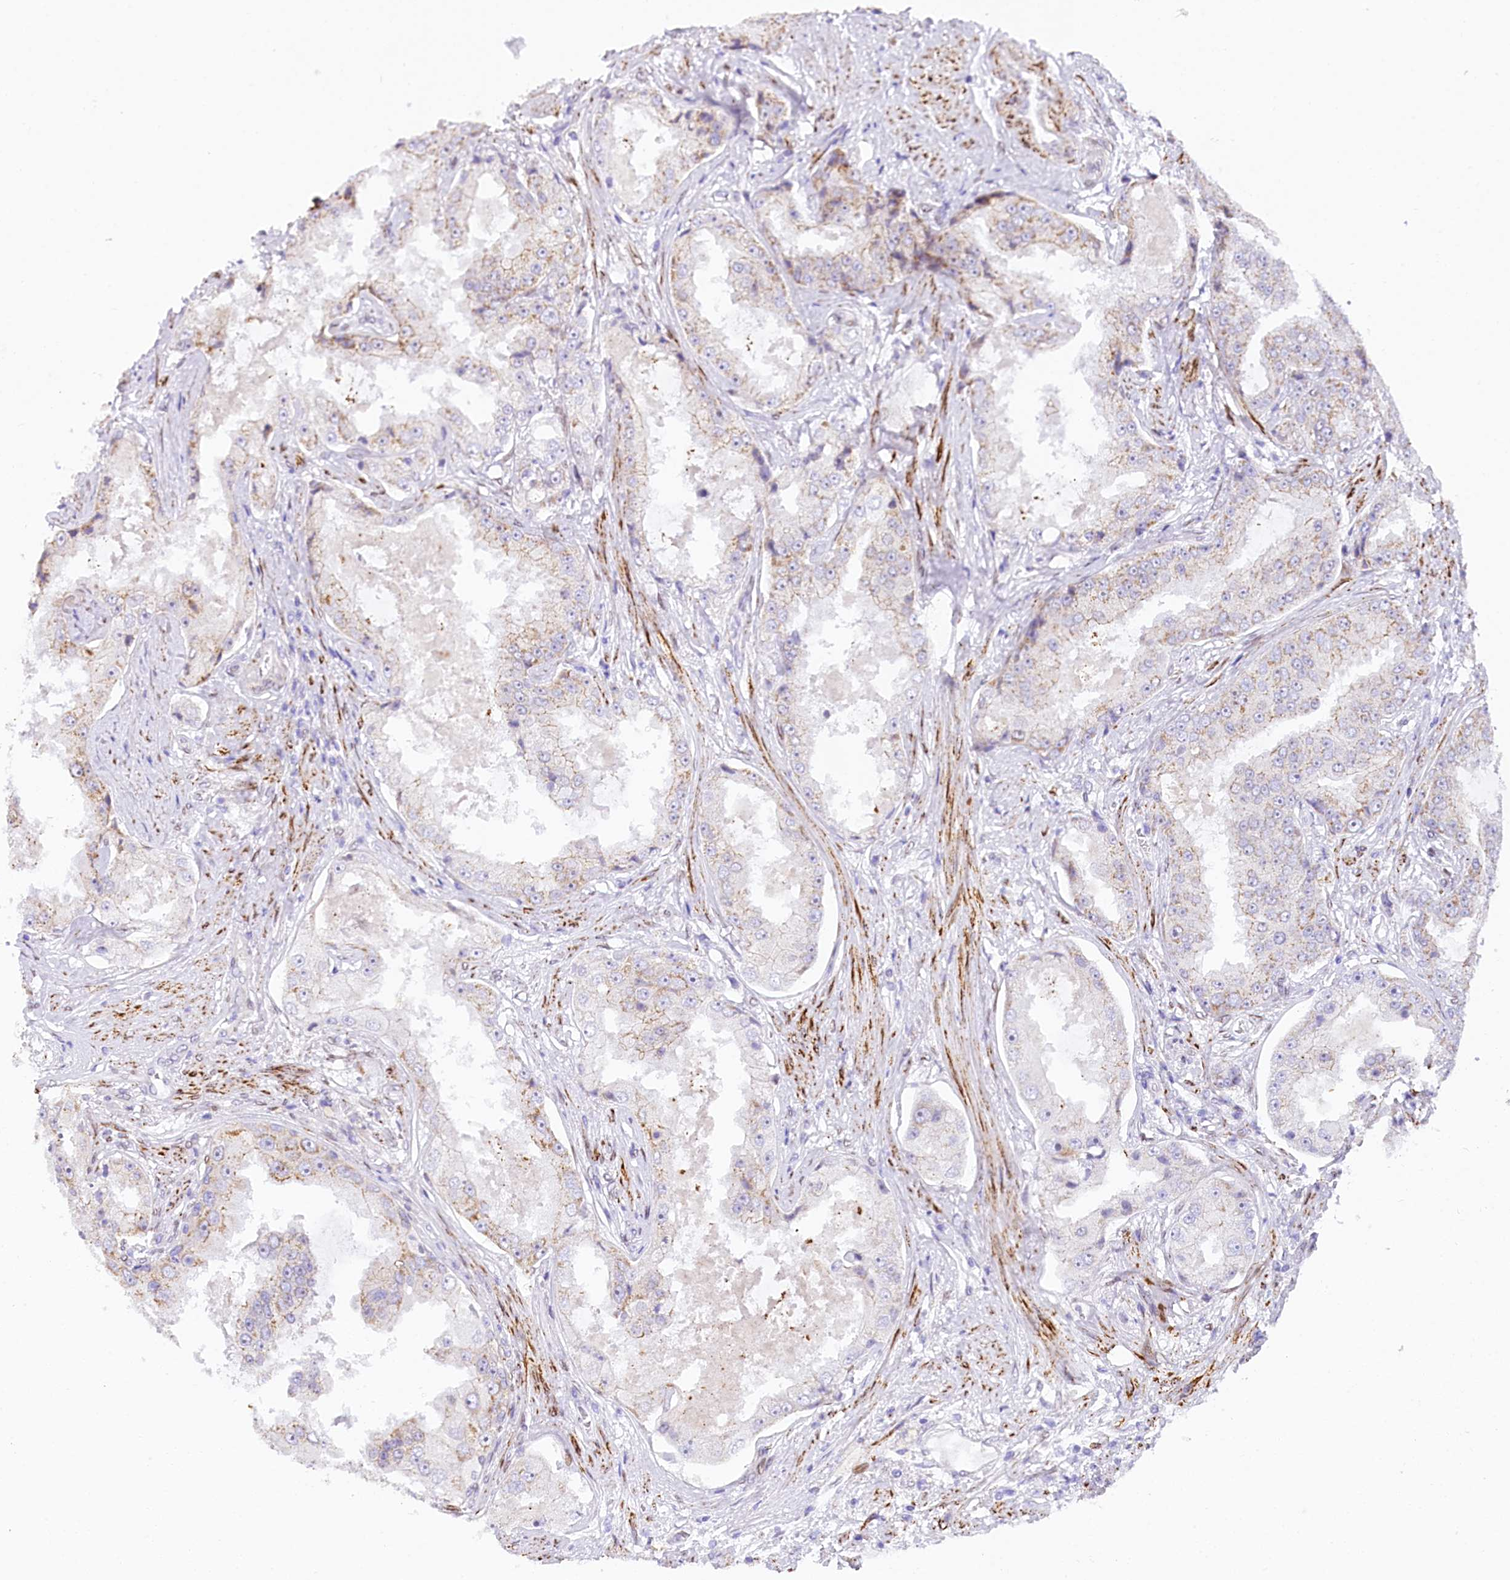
{"staining": {"intensity": "weak", "quantity": "<25%", "location": "cytoplasmic/membranous"}, "tissue": "prostate cancer", "cell_type": "Tumor cells", "image_type": "cancer", "snomed": [{"axis": "morphology", "description": "Adenocarcinoma, High grade"}, {"axis": "topography", "description": "Prostate"}], "caption": "Micrograph shows no protein expression in tumor cells of prostate cancer (high-grade adenocarcinoma) tissue.", "gene": "PPIP5K2", "patient": {"sex": "male", "age": 73}}